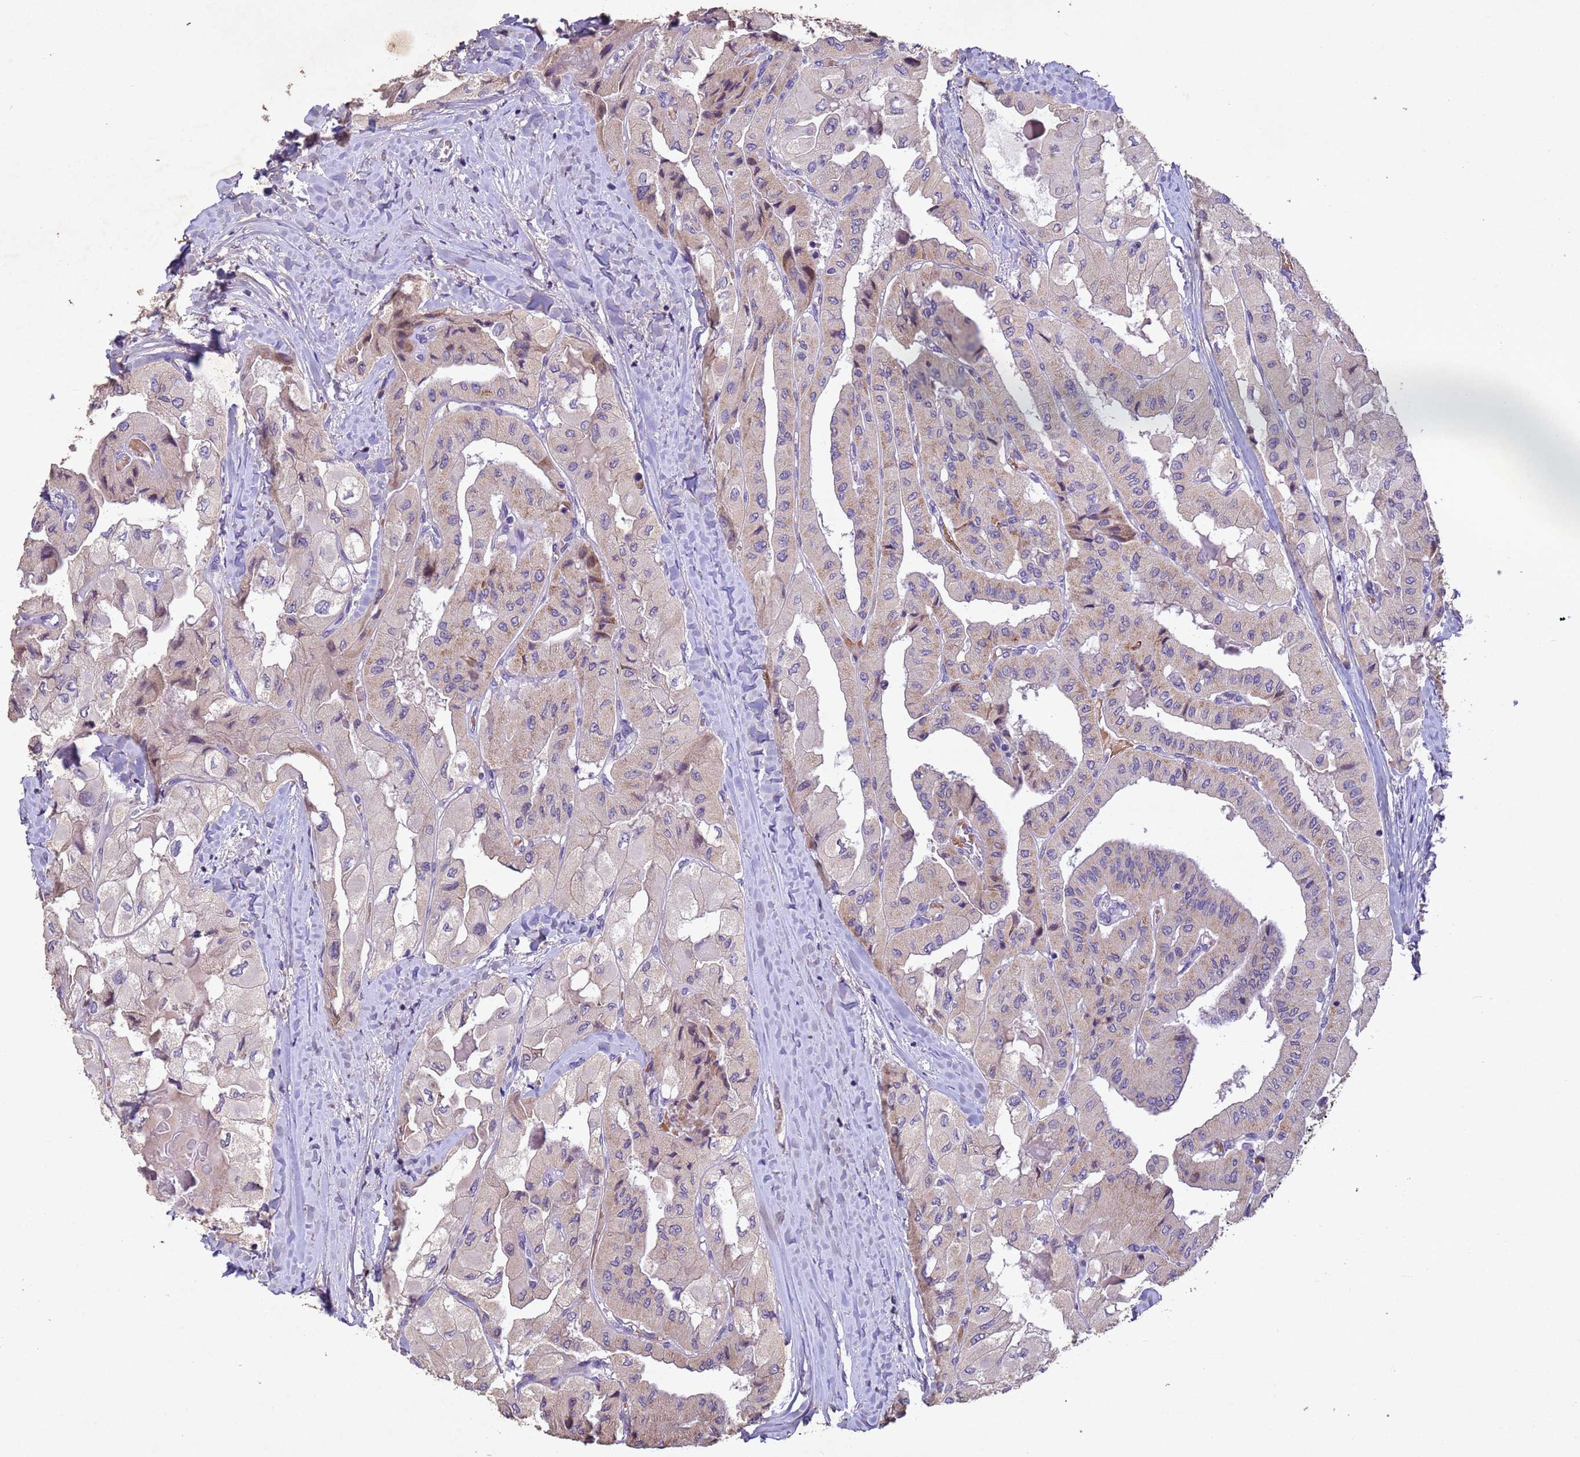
{"staining": {"intensity": "weak", "quantity": "<25%", "location": "cytoplasmic/membranous"}, "tissue": "thyroid cancer", "cell_type": "Tumor cells", "image_type": "cancer", "snomed": [{"axis": "morphology", "description": "Normal tissue, NOS"}, {"axis": "morphology", "description": "Papillary adenocarcinoma, NOS"}, {"axis": "topography", "description": "Thyroid gland"}], "caption": "Thyroid cancer stained for a protein using immunohistochemistry exhibits no staining tumor cells.", "gene": "NLRP11", "patient": {"sex": "female", "age": 59}}